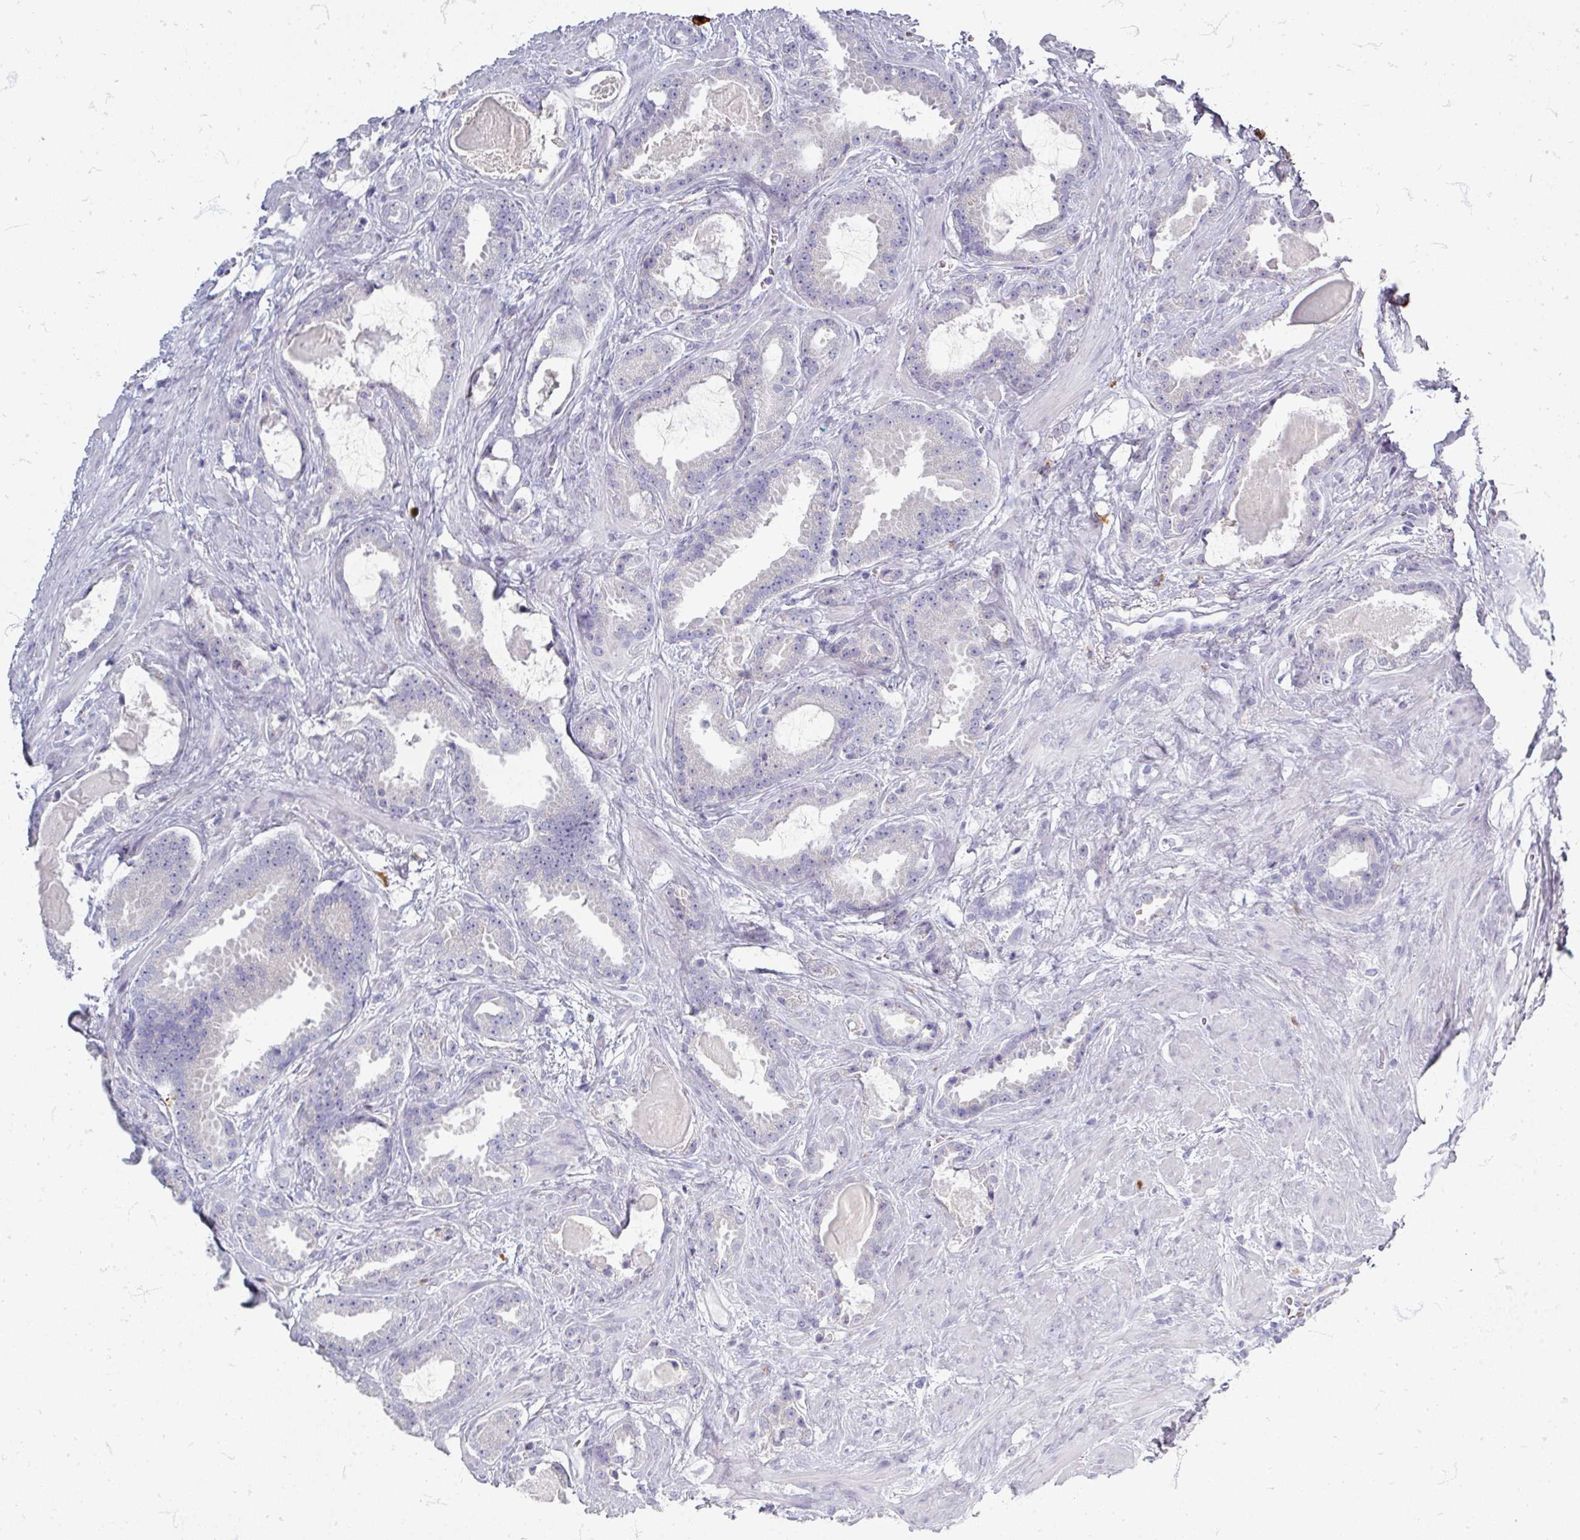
{"staining": {"intensity": "negative", "quantity": "none", "location": "none"}, "tissue": "prostate cancer", "cell_type": "Tumor cells", "image_type": "cancer", "snomed": [{"axis": "morphology", "description": "Adenocarcinoma, Low grade"}, {"axis": "topography", "description": "Prostate"}], "caption": "High power microscopy photomicrograph of an immunohistochemistry (IHC) micrograph of prostate cancer, revealing no significant expression in tumor cells.", "gene": "ZNF878", "patient": {"sex": "male", "age": 62}}